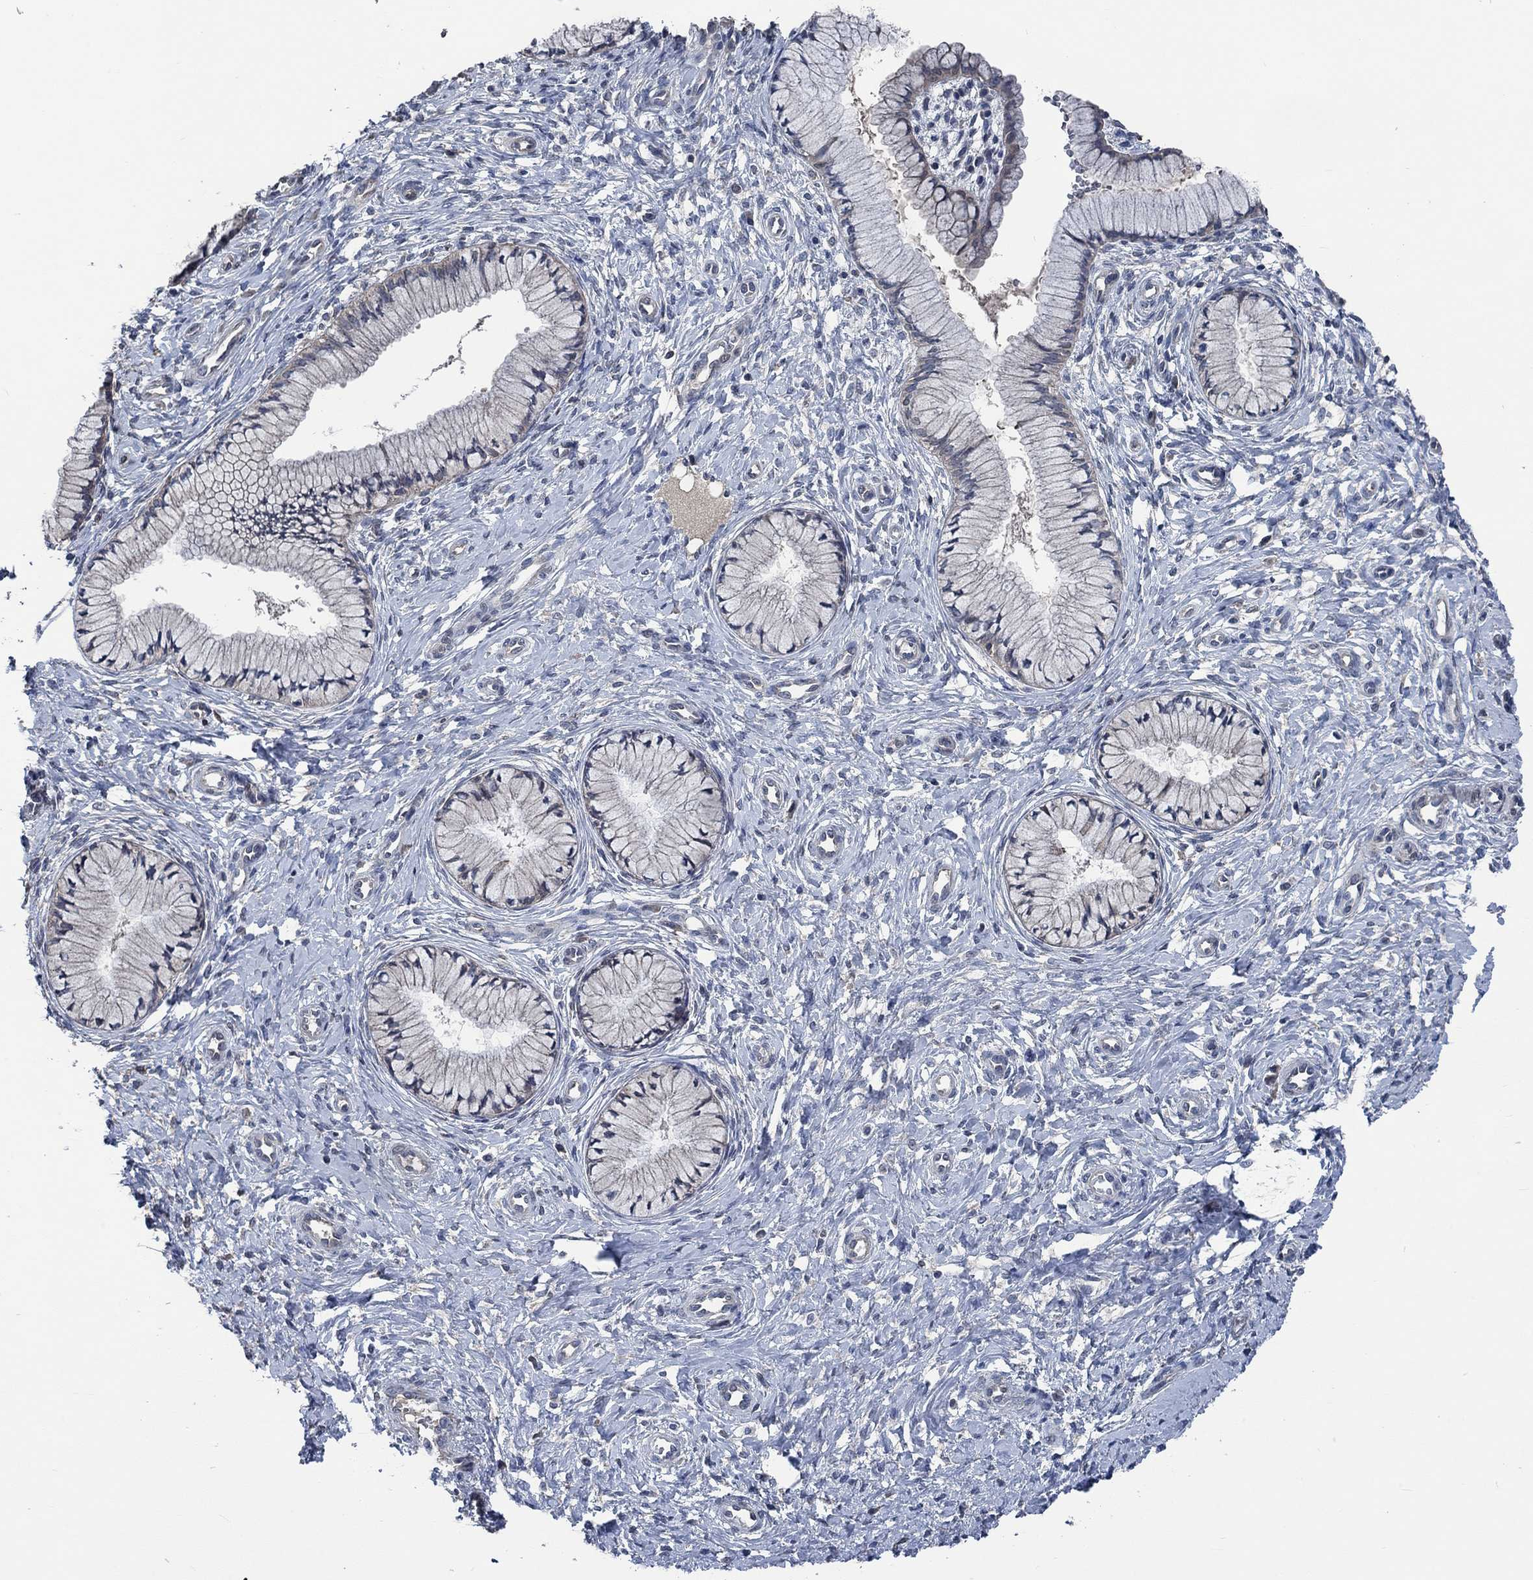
{"staining": {"intensity": "negative", "quantity": "none", "location": "none"}, "tissue": "cervix", "cell_type": "Glandular cells", "image_type": "normal", "snomed": [{"axis": "morphology", "description": "Normal tissue, NOS"}, {"axis": "topography", "description": "Cervix"}], "caption": "Glandular cells show no significant protein staining in unremarkable cervix. (DAB (3,3'-diaminobenzidine) IHC visualized using brightfield microscopy, high magnification).", "gene": "OBSCN", "patient": {"sex": "female", "age": 37}}